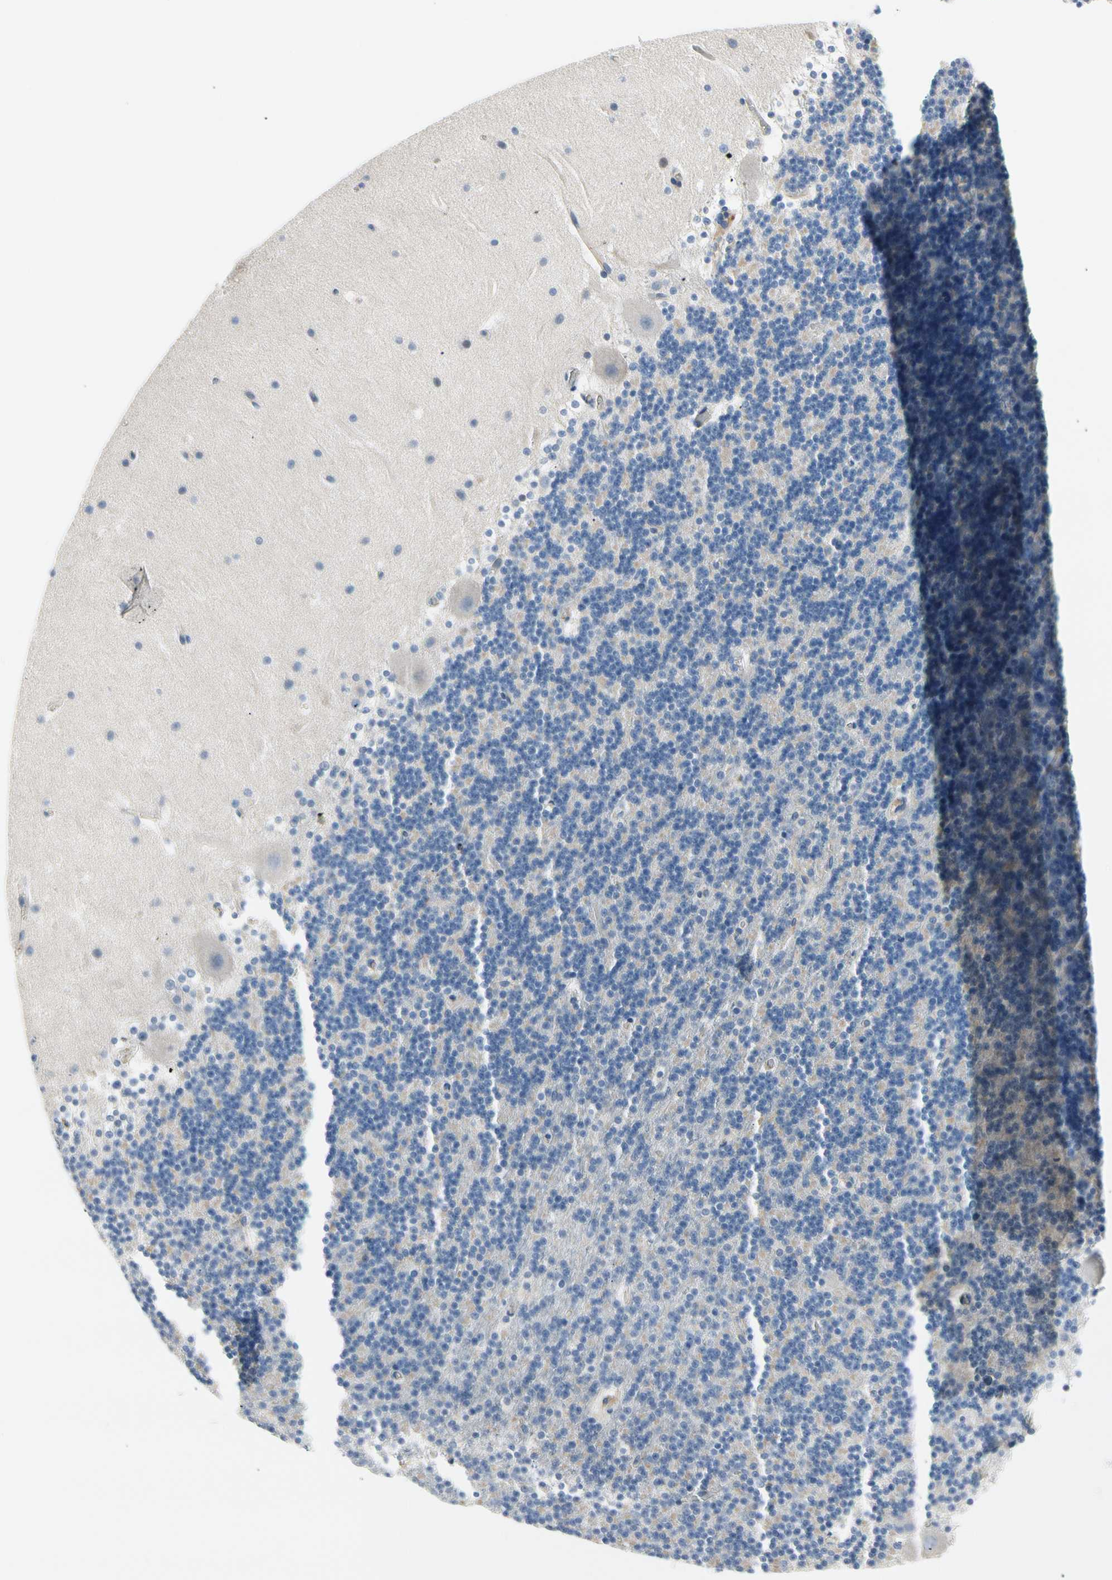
{"staining": {"intensity": "negative", "quantity": "none", "location": "none"}, "tissue": "cerebellum", "cell_type": "Cells in granular layer", "image_type": "normal", "snomed": [{"axis": "morphology", "description": "Normal tissue, NOS"}, {"axis": "topography", "description": "Cerebellum"}], "caption": "Human cerebellum stained for a protein using IHC displays no staining in cells in granular layer.", "gene": "LGR6", "patient": {"sex": "male", "age": 45}}